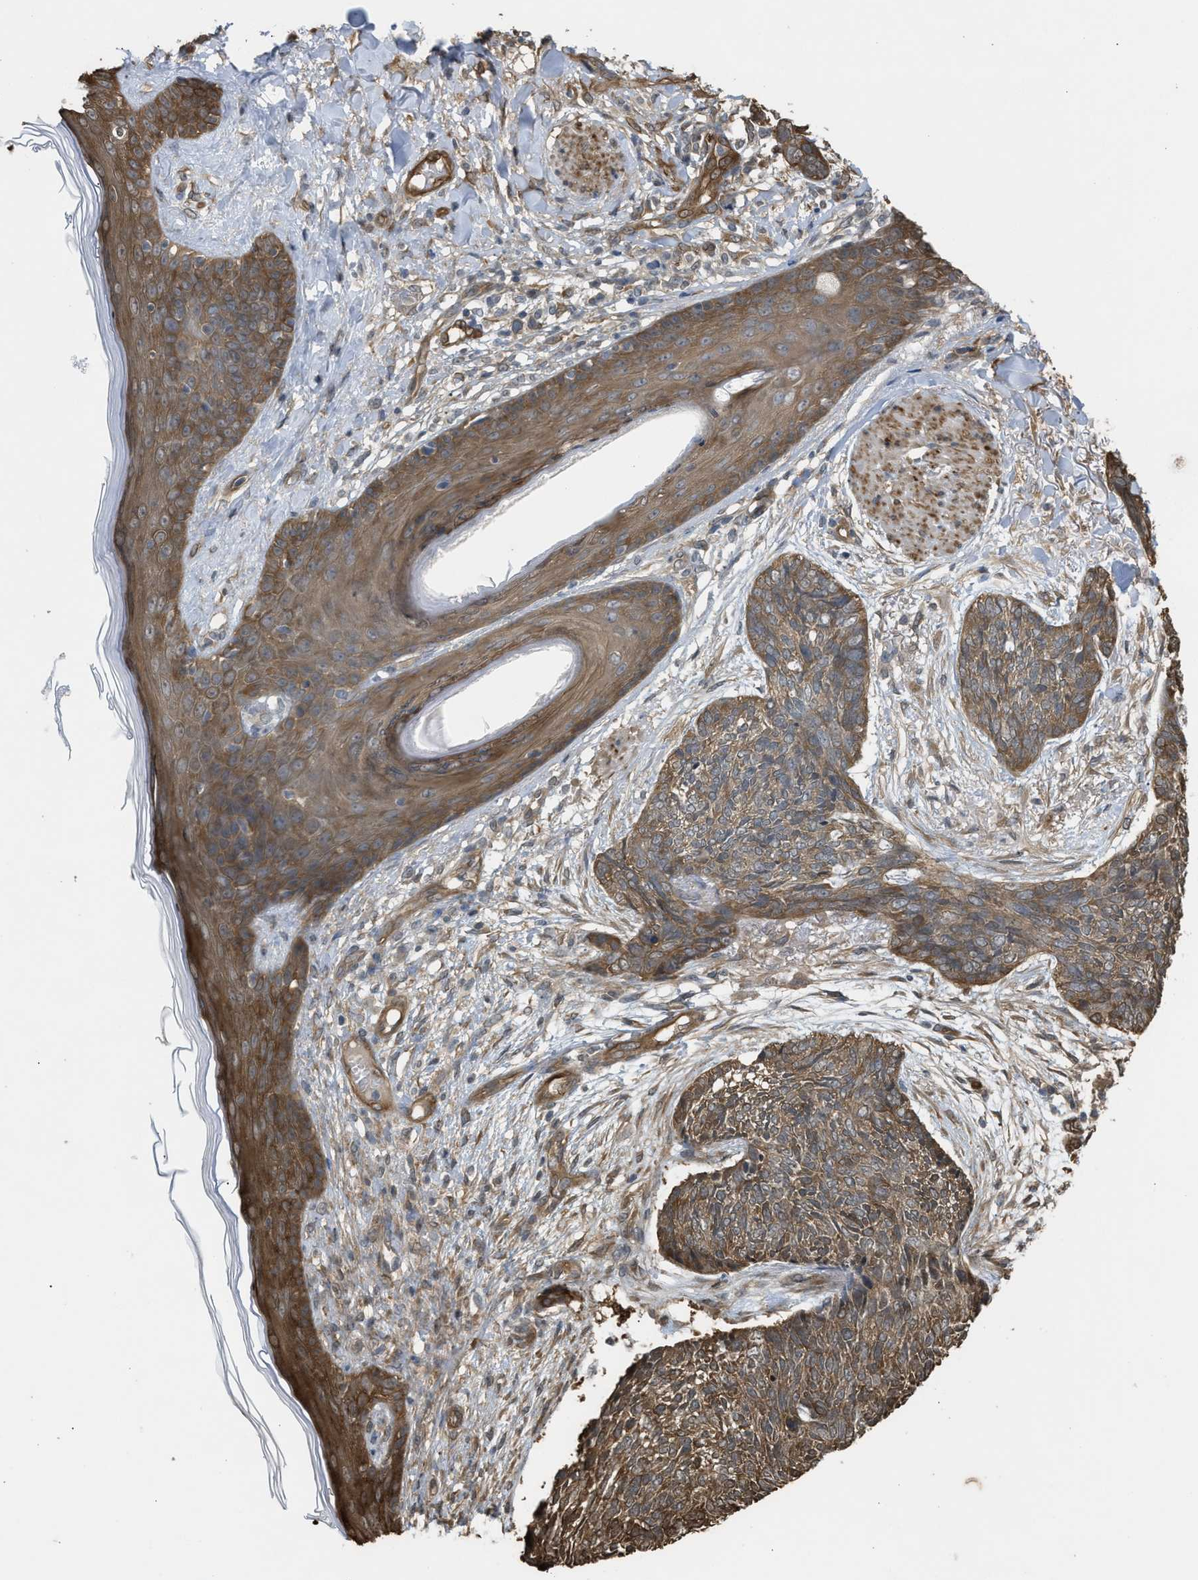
{"staining": {"intensity": "moderate", "quantity": ">75%", "location": "cytoplasmic/membranous"}, "tissue": "skin cancer", "cell_type": "Tumor cells", "image_type": "cancer", "snomed": [{"axis": "morphology", "description": "Basal cell carcinoma"}, {"axis": "topography", "description": "Skin"}], "caption": "Immunohistochemical staining of skin basal cell carcinoma shows medium levels of moderate cytoplasmic/membranous positivity in approximately >75% of tumor cells.", "gene": "BAG3", "patient": {"sex": "female", "age": 84}}